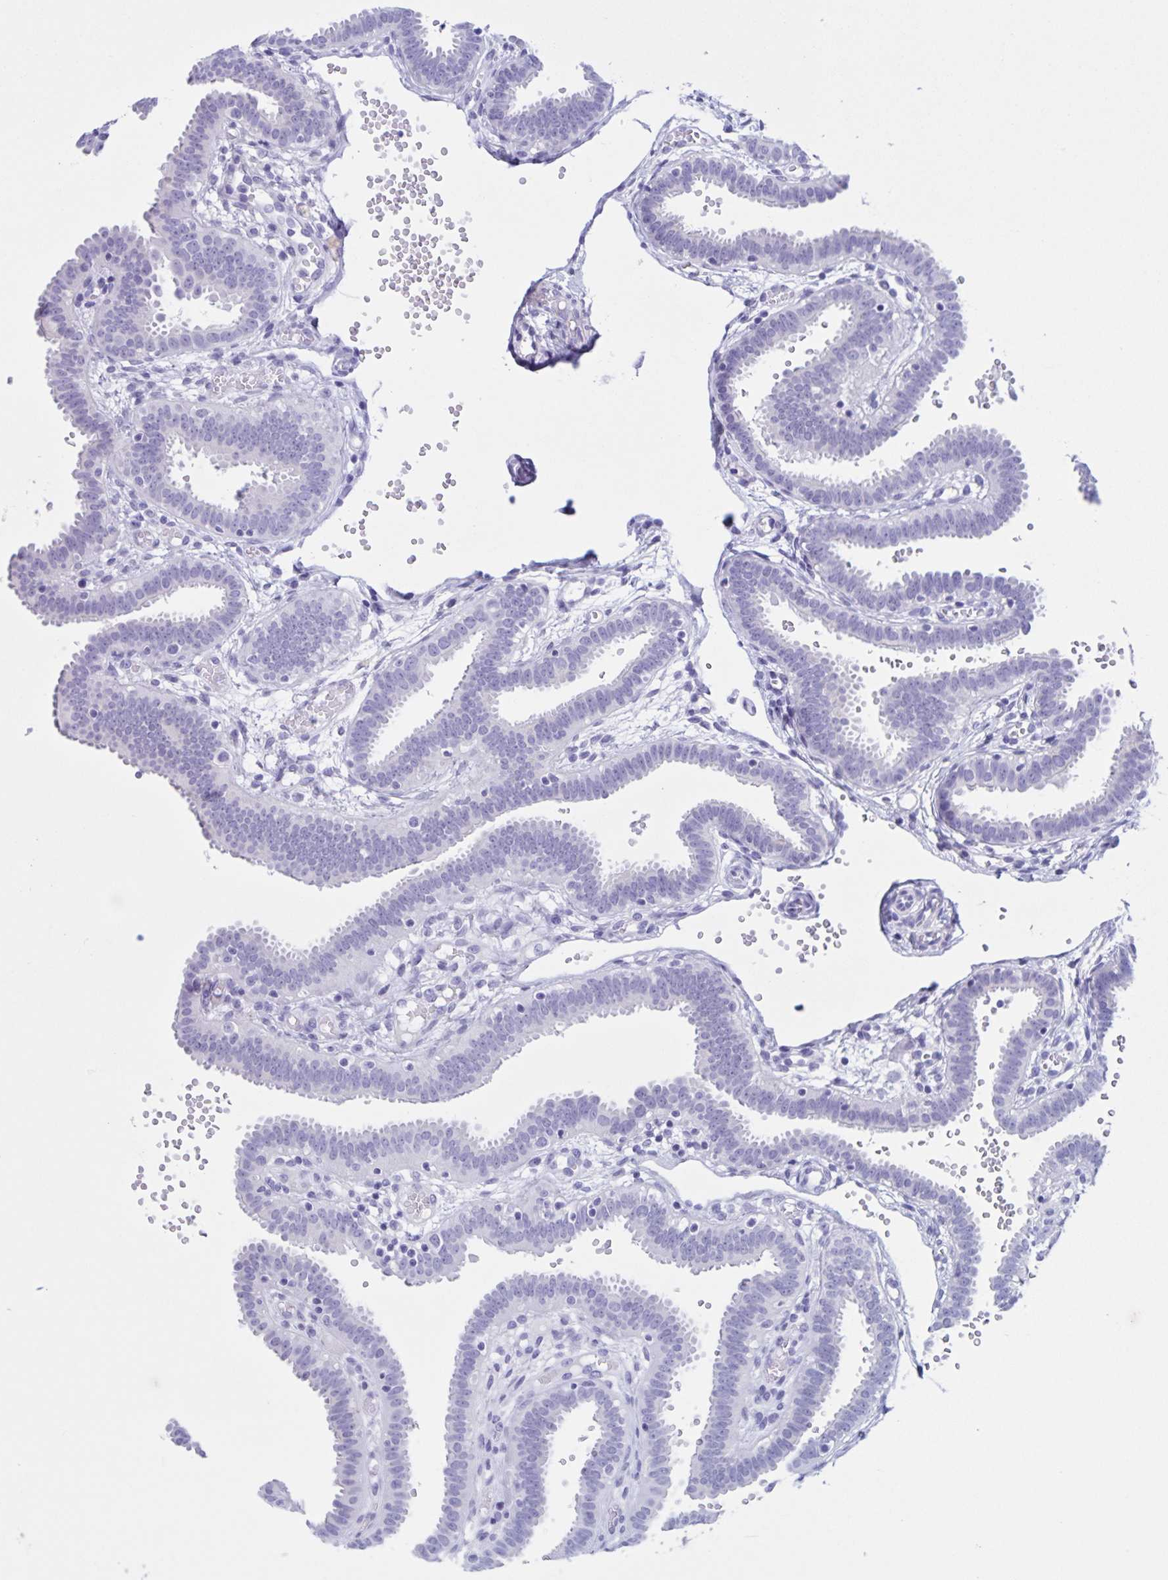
{"staining": {"intensity": "negative", "quantity": "none", "location": "none"}, "tissue": "fallopian tube", "cell_type": "Glandular cells", "image_type": "normal", "snomed": [{"axis": "morphology", "description": "Normal tissue, NOS"}, {"axis": "topography", "description": "Fallopian tube"}], "caption": "Immunohistochemistry of unremarkable human fallopian tube reveals no expression in glandular cells.", "gene": "TGIF2LX", "patient": {"sex": "female", "age": 37}}